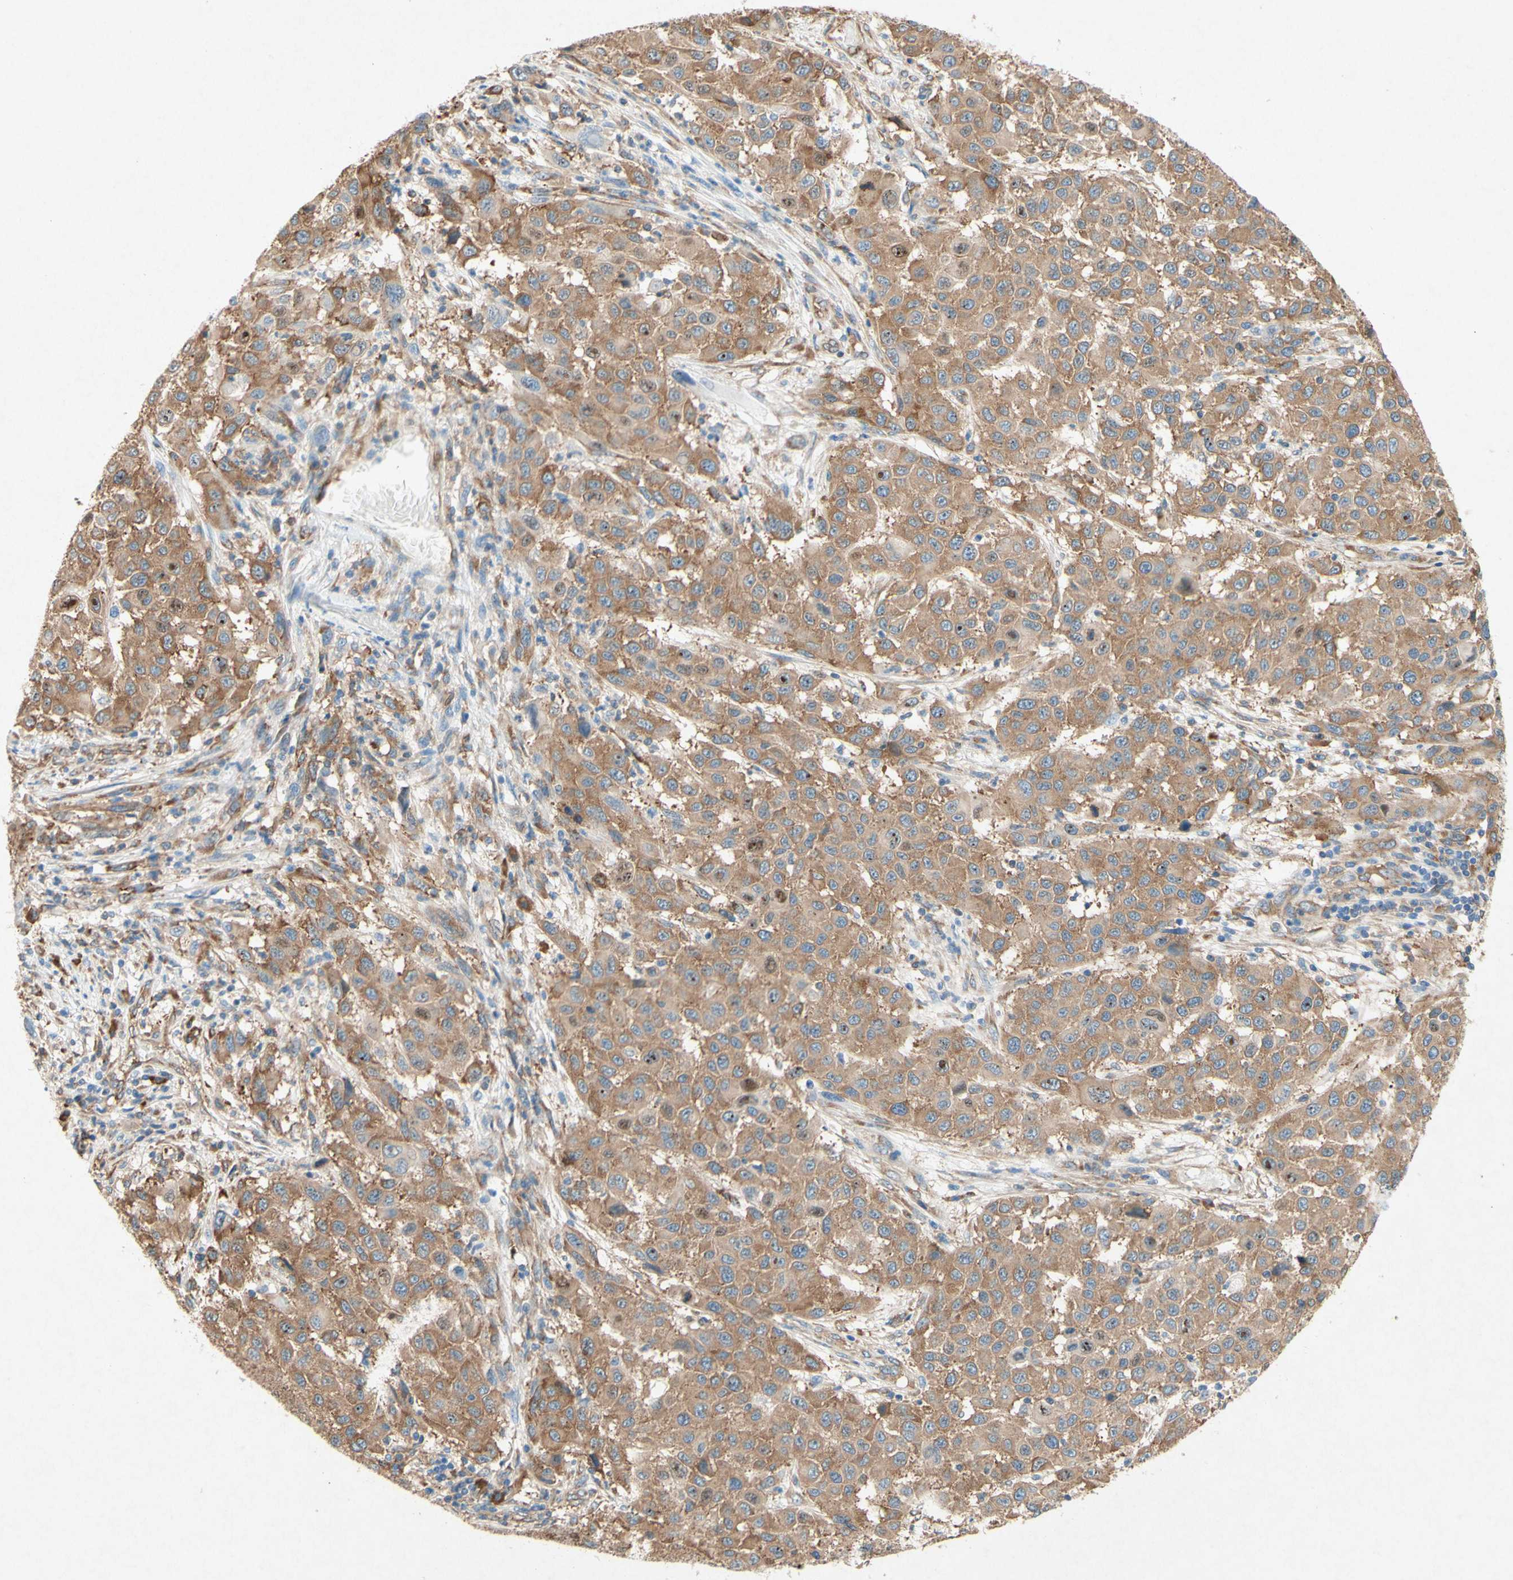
{"staining": {"intensity": "moderate", "quantity": ">75%", "location": "cytoplasmic/membranous,nuclear"}, "tissue": "melanoma", "cell_type": "Tumor cells", "image_type": "cancer", "snomed": [{"axis": "morphology", "description": "Malignant melanoma, Metastatic site"}, {"axis": "topography", "description": "Lymph node"}], "caption": "Protein analysis of melanoma tissue demonstrates moderate cytoplasmic/membranous and nuclear staining in about >75% of tumor cells.", "gene": "PABPC1", "patient": {"sex": "male", "age": 61}}